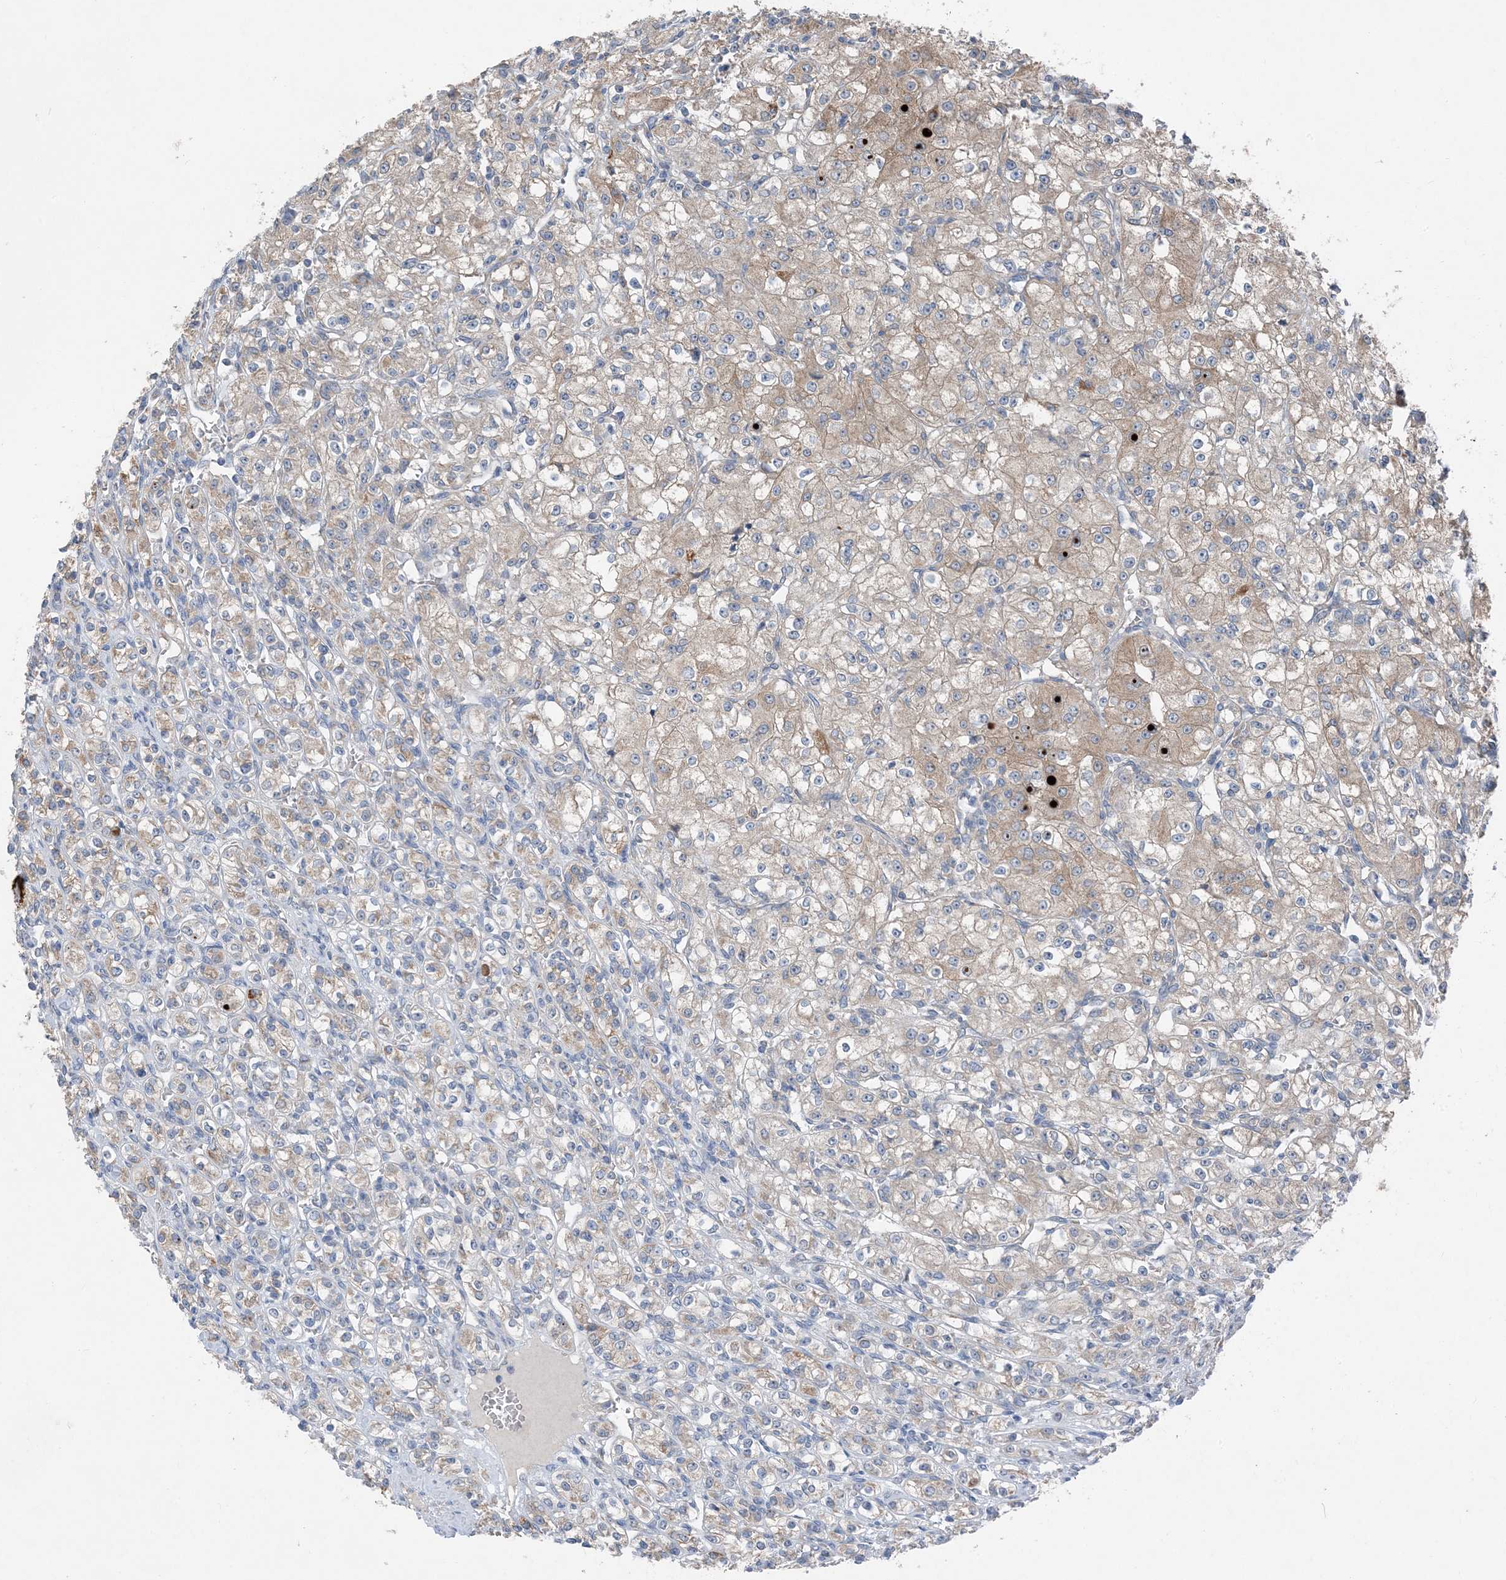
{"staining": {"intensity": "moderate", "quantity": "25%-75%", "location": "cytoplasmic/membranous"}, "tissue": "renal cancer", "cell_type": "Tumor cells", "image_type": "cancer", "snomed": [{"axis": "morphology", "description": "Adenocarcinoma, NOS"}, {"axis": "topography", "description": "Kidney"}], "caption": "Tumor cells exhibit moderate cytoplasmic/membranous expression in approximately 25%-75% of cells in renal cancer. The staining was performed using DAB (3,3'-diaminobenzidine) to visualize the protein expression in brown, while the nuclei were stained in blue with hematoxylin (Magnification: 20x).", "gene": "DHX30", "patient": {"sex": "male", "age": 77}}